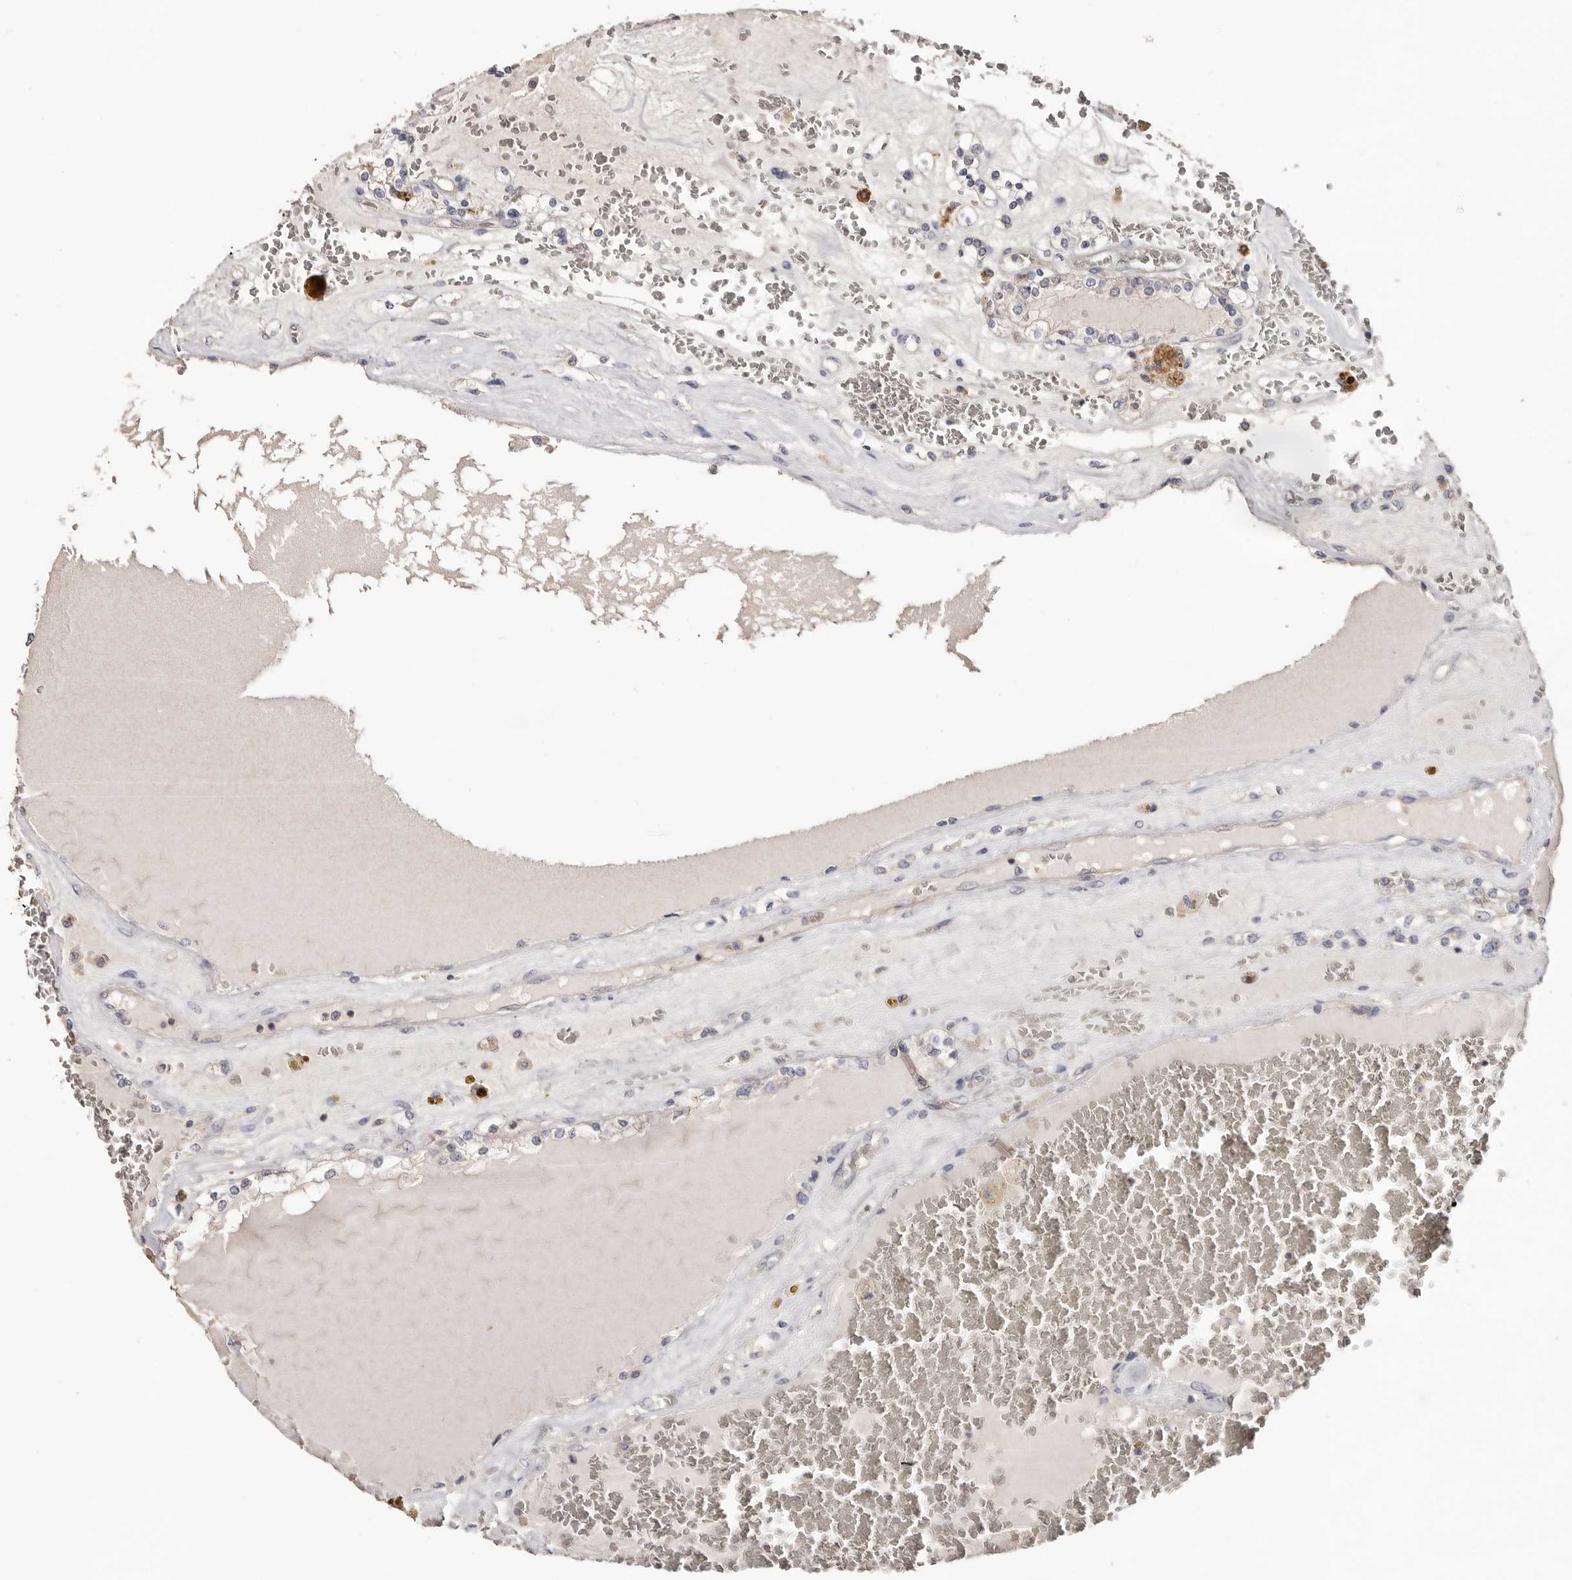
{"staining": {"intensity": "negative", "quantity": "none", "location": "none"}, "tissue": "renal cancer", "cell_type": "Tumor cells", "image_type": "cancer", "snomed": [{"axis": "morphology", "description": "Adenocarcinoma, NOS"}, {"axis": "topography", "description": "Kidney"}], "caption": "Renal adenocarcinoma was stained to show a protein in brown. There is no significant expression in tumor cells.", "gene": "MMACHC", "patient": {"sex": "female", "age": 56}}